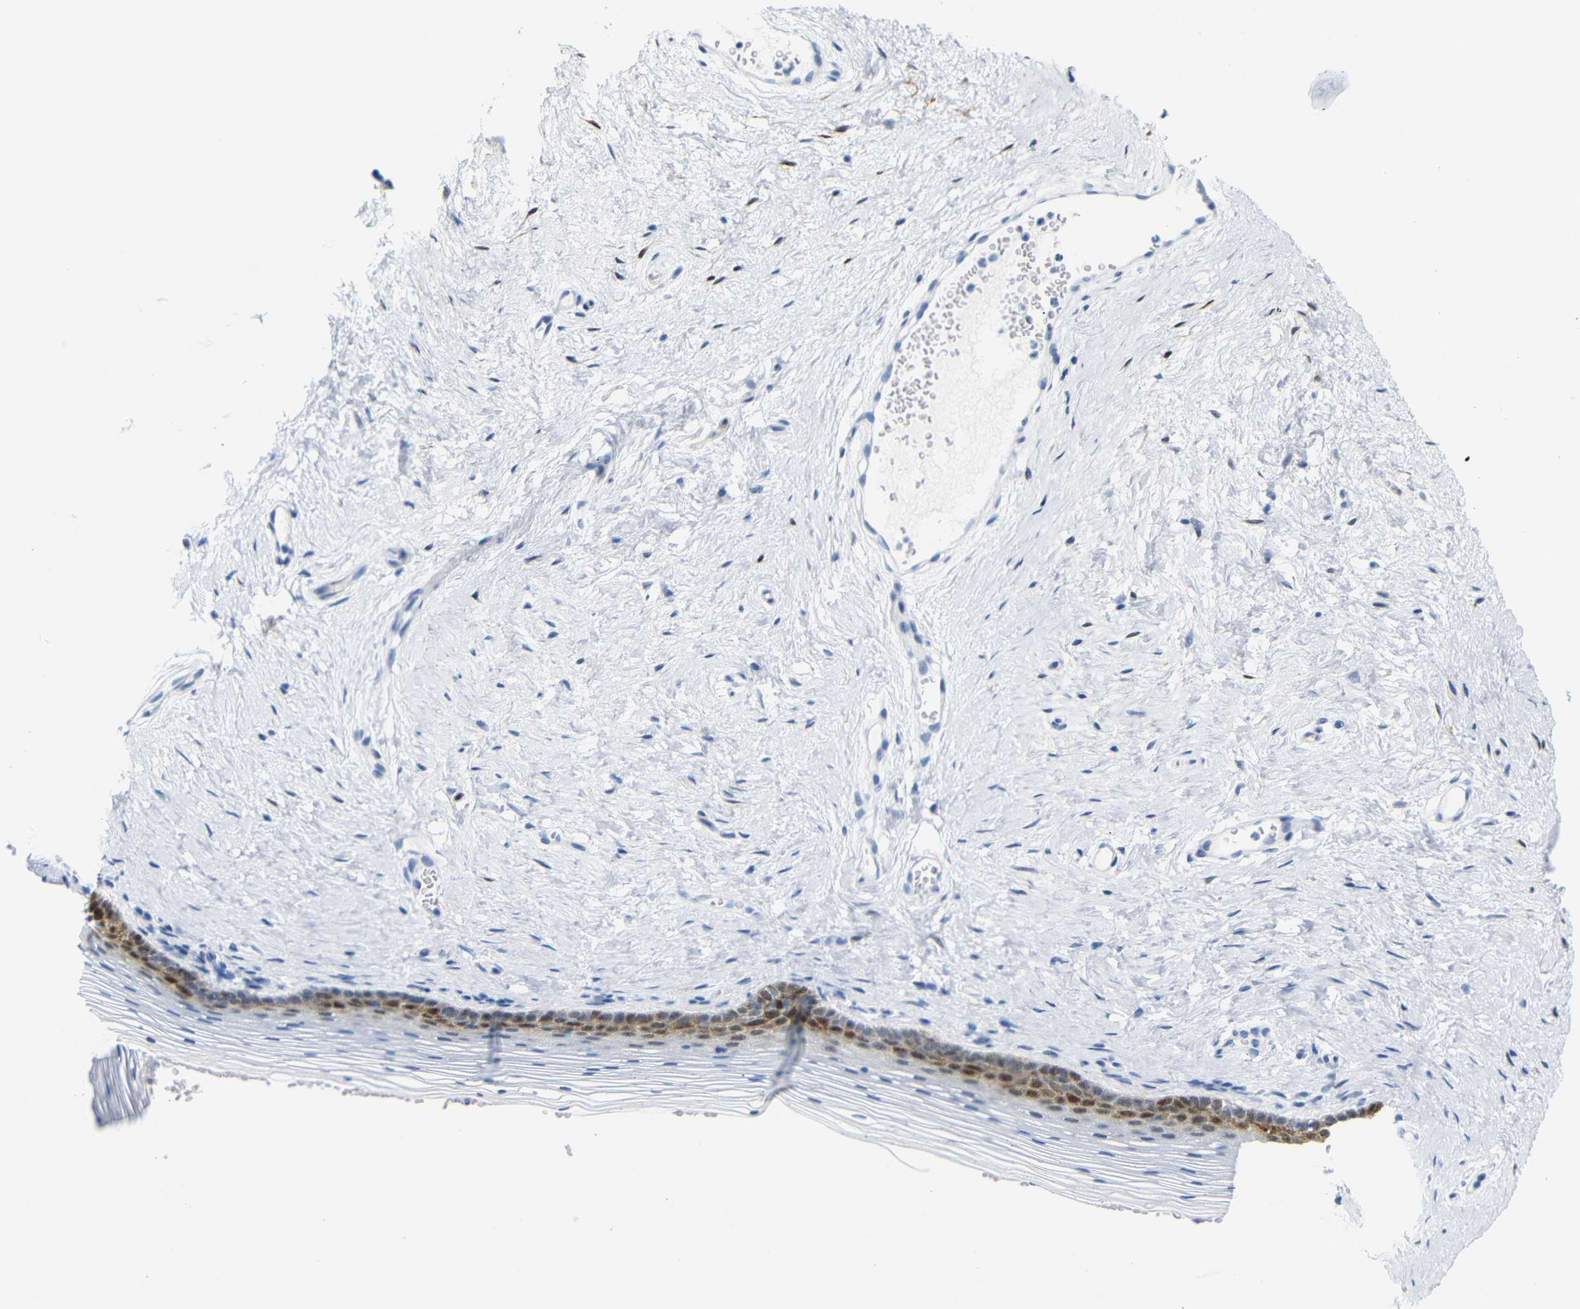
{"staining": {"intensity": "moderate", "quantity": "<25%", "location": "cytoplasmic/membranous,nuclear"}, "tissue": "vagina", "cell_type": "Squamous epithelial cells", "image_type": "normal", "snomed": [{"axis": "morphology", "description": "Normal tissue, NOS"}, {"axis": "topography", "description": "Vagina"}], "caption": "A histopathology image of vagina stained for a protein exhibits moderate cytoplasmic/membranous,nuclear brown staining in squamous epithelial cells. The protein is shown in brown color, while the nuclei are stained blue.", "gene": "MT1A", "patient": {"sex": "female", "age": 32}}